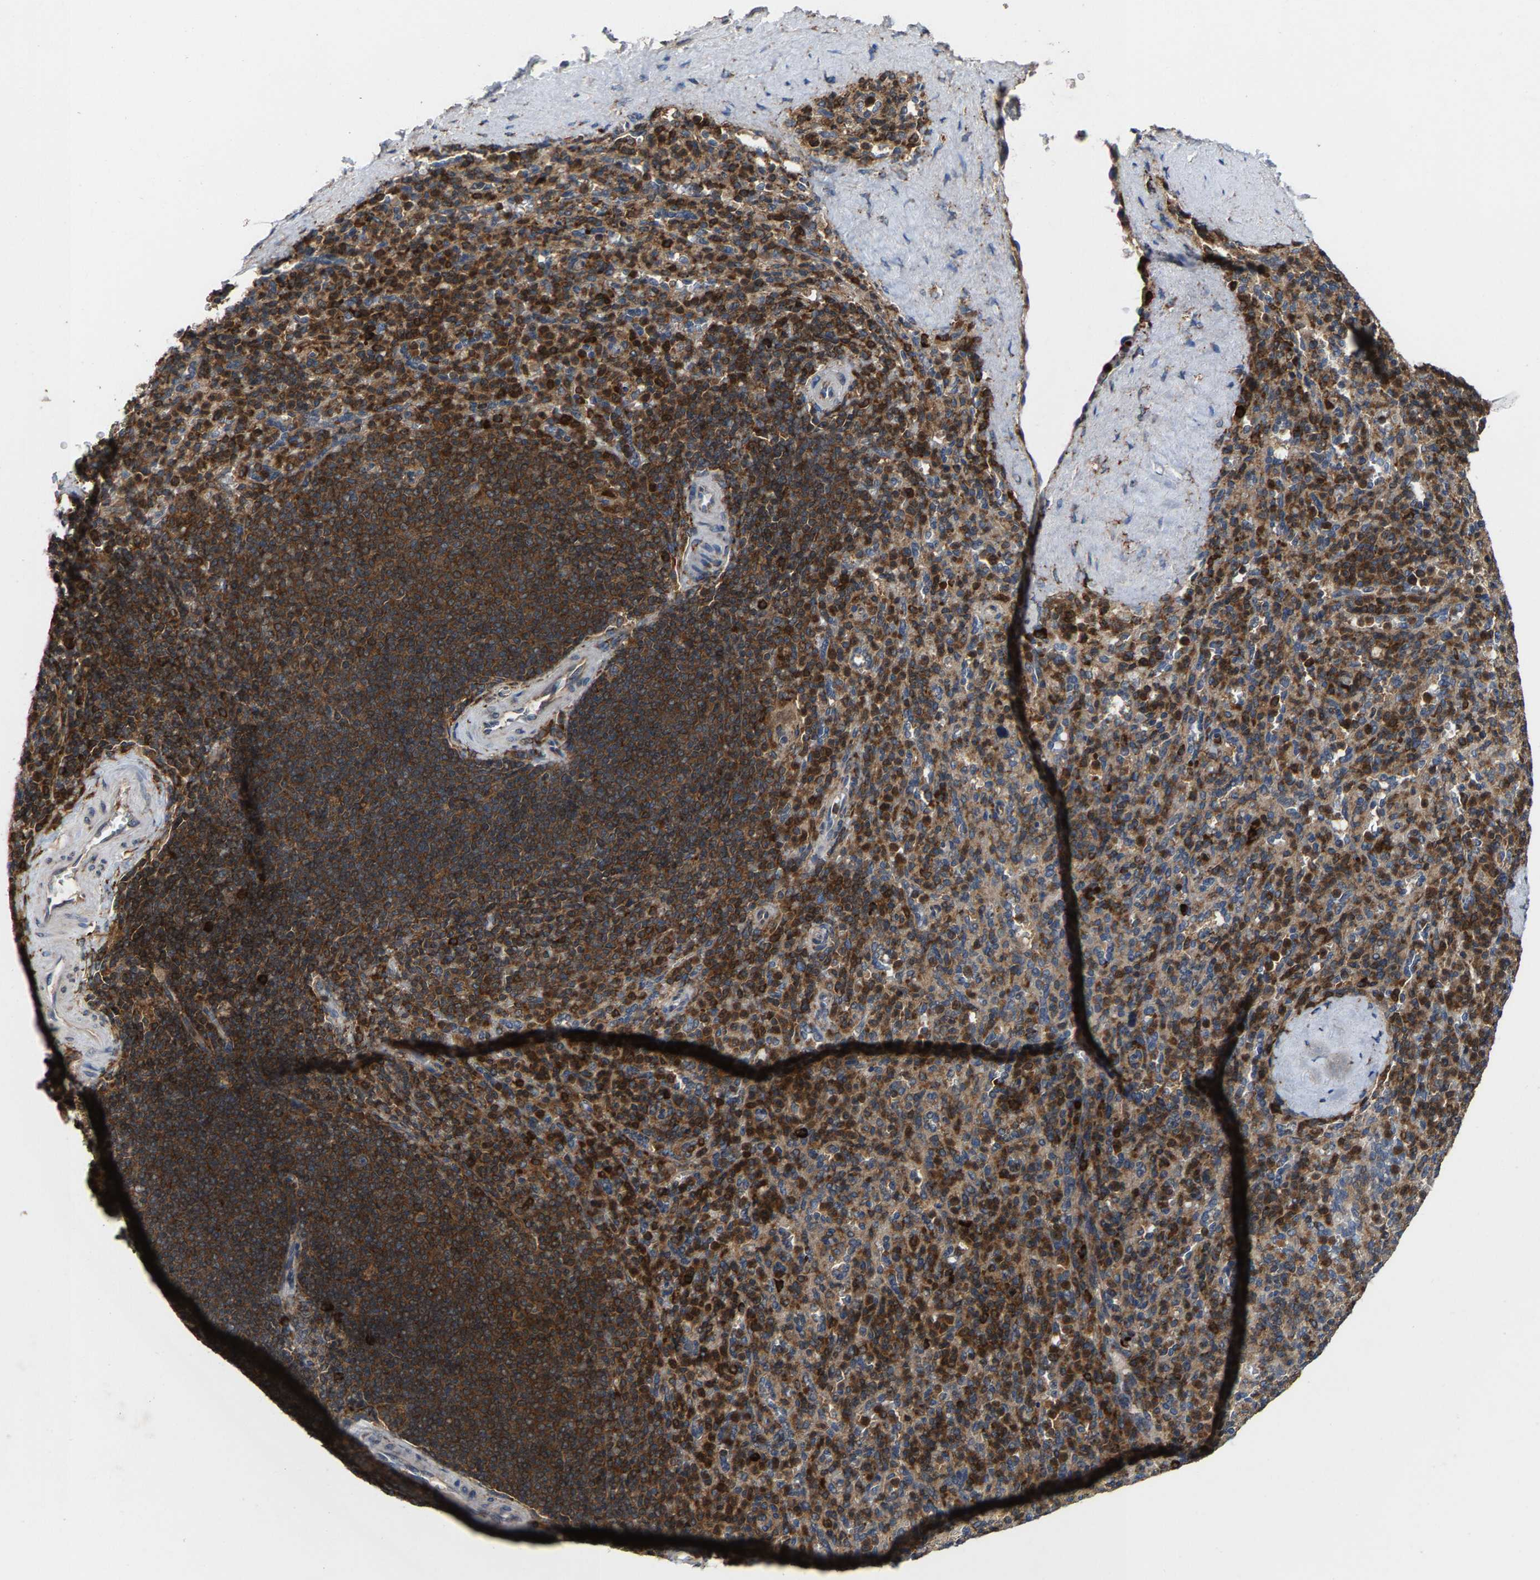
{"staining": {"intensity": "strong", "quantity": ">75%", "location": "cytoplasmic/membranous"}, "tissue": "spleen", "cell_type": "Cells in red pulp", "image_type": "normal", "snomed": [{"axis": "morphology", "description": "Normal tissue, NOS"}, {"axis": "topography", "description": "Spleen"}], "caption": "Cells in red pulp exhibit strong cytoplasmic/membranous staining in about >75% of cells in unremarkable spleen. The staining was performed using DAB (3,3'-diaminobenzidine) to visualize the protein expression in brown, while the nuclei were stained in blue with hematoxylin (Magnification: 20x).", "gene": "FGD3", "patient": {"sex": "male", "age": 36}}